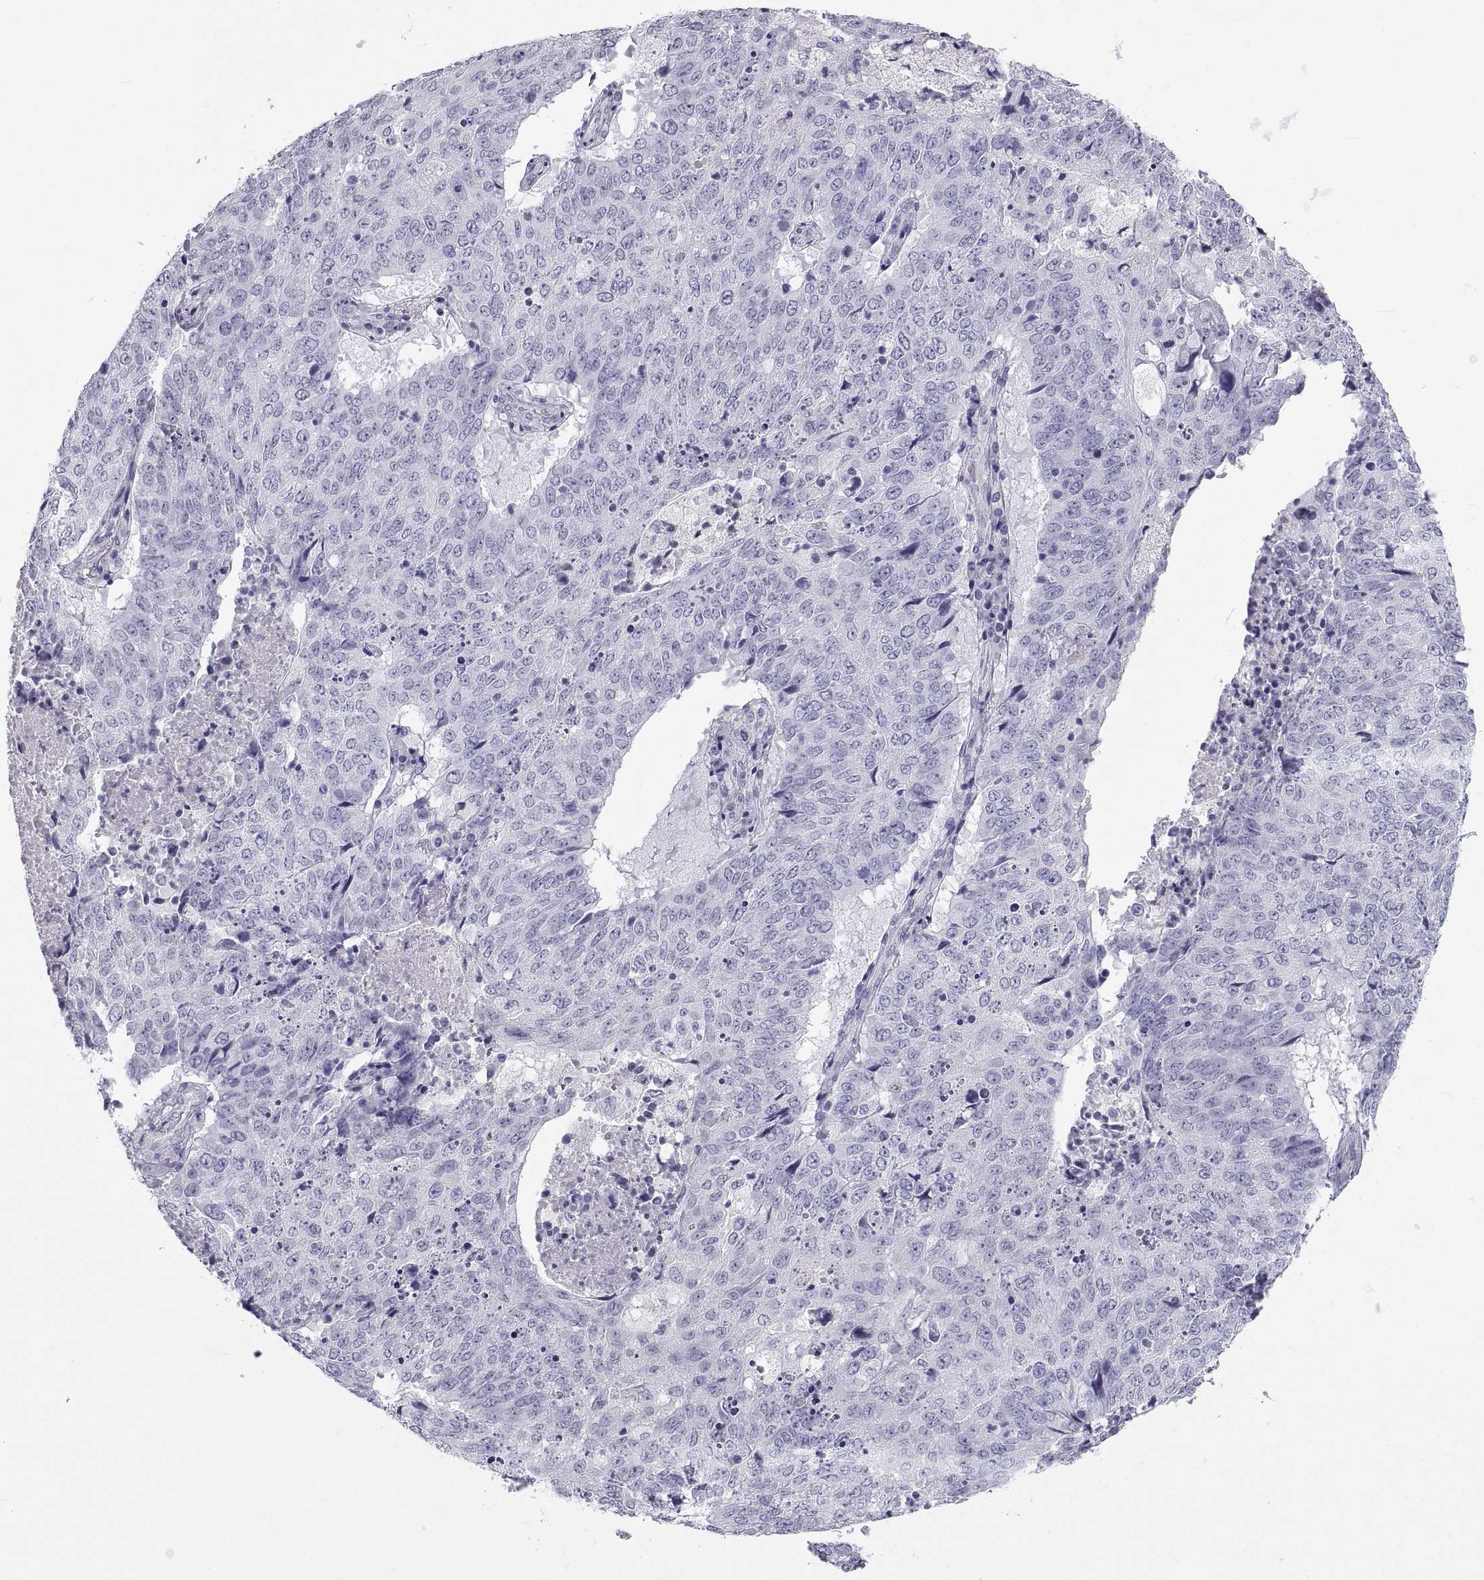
{"staining": {"intensity": "negative", "quantity": "none", "location": "none"}, "tissue": "lung cancer", "cell_type": "Tumor cells", "image_type": "cancer", "snomed": [{"axis": "morphology", "description": "Normal tissue, NOS"}, {"axis": "morphology", "description": "Squamous cell carcinoma, NOS"}, {"axis": "topography", "description": "Bronchus"}, {"axis": "topography", "description": "Lung"}], "caption": "A high-resolution image shows IHC staining of lung squamous cell carcinoma, which shows no significant positivity in tumor cells. (Stains: DAB immunohistochemistry with hematoxylin counter stain, Microscopy: brightfield microscopy at high magnification).", "gene": "PCSK1N", "patient": {"sex": "male", "age": 64}}